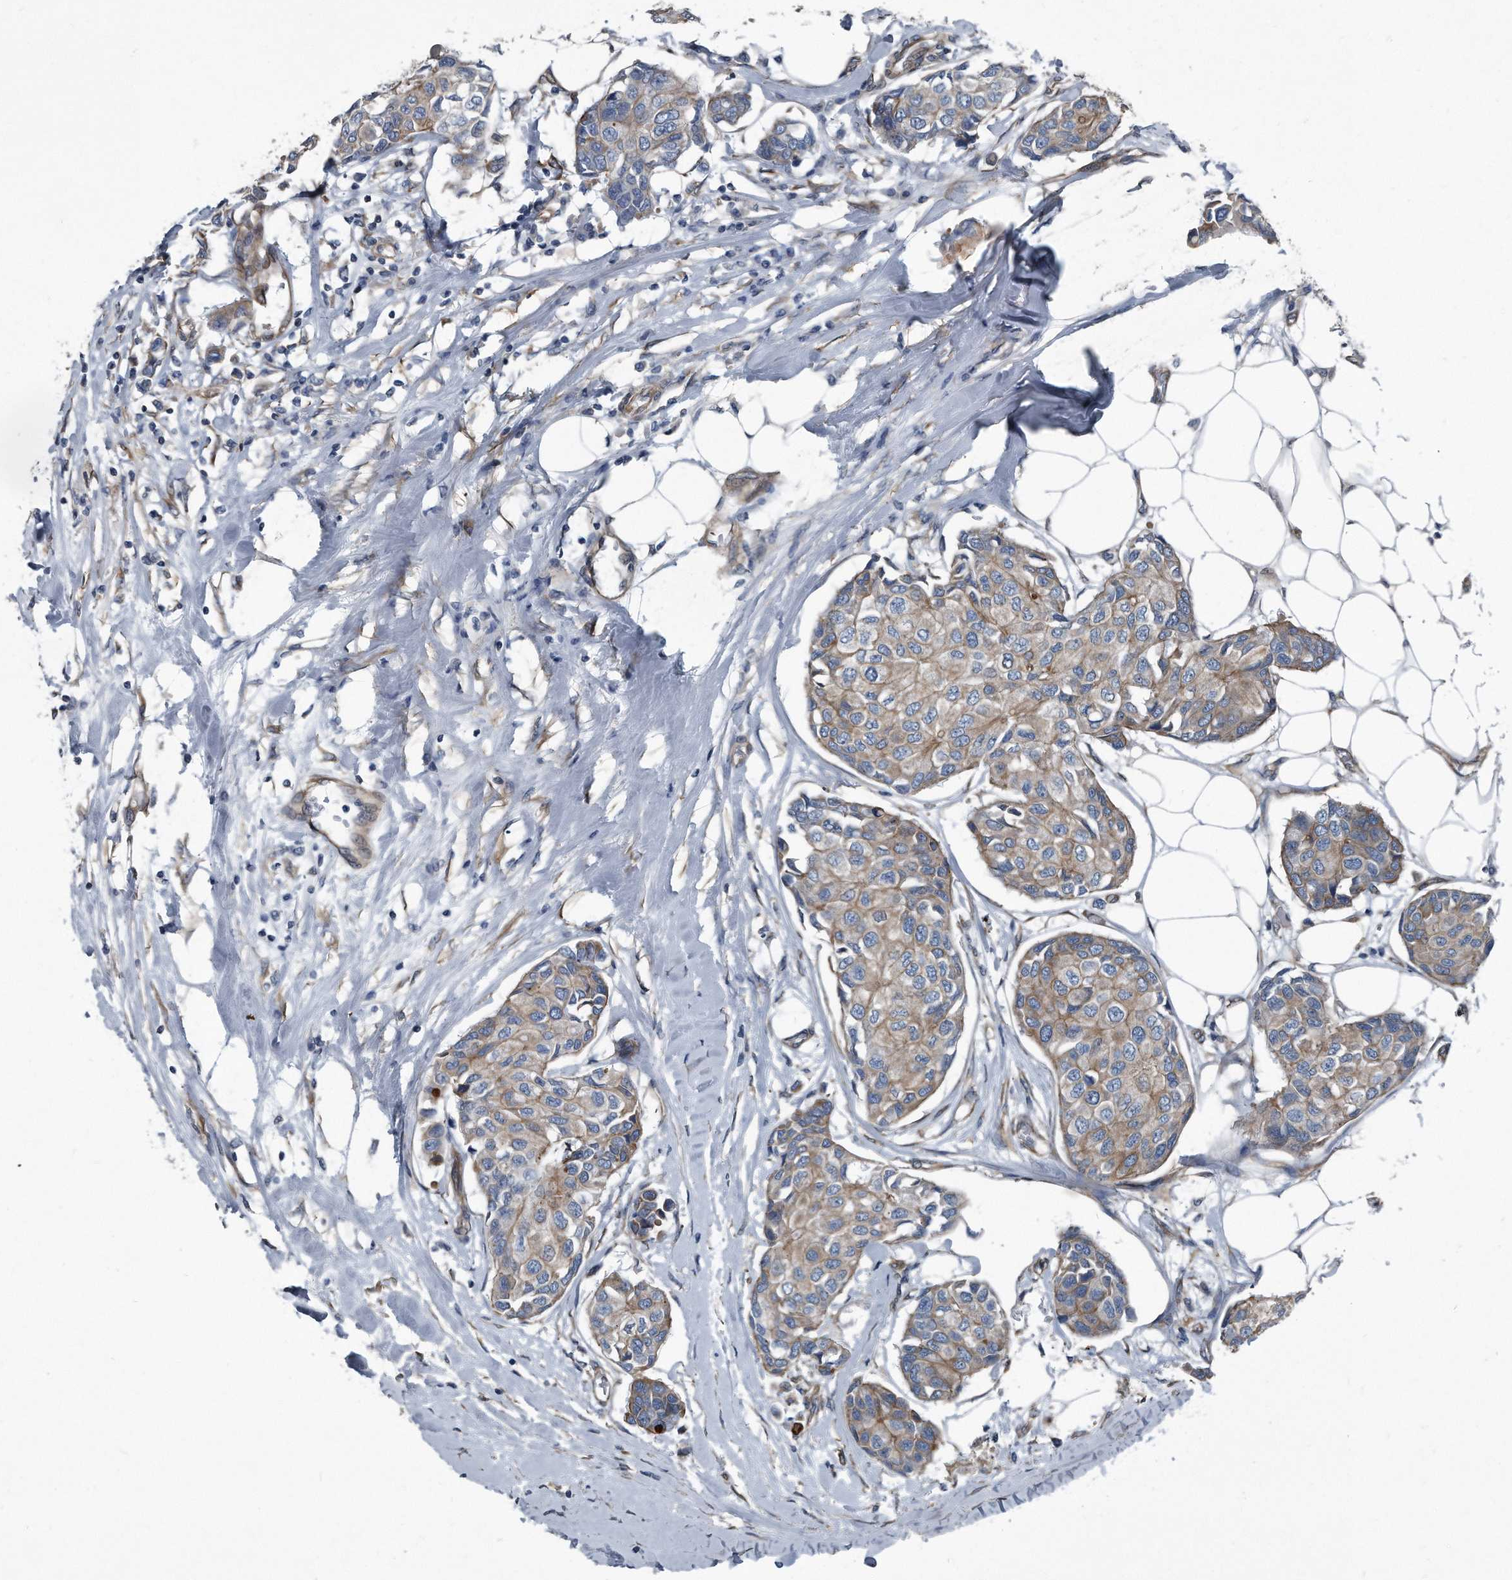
{"staining": {"intensity": "weak", "quantity": ">75%", "location": "cytoplasmic/membranous"}, "tissue": "breast cancer", "cell_type": "Tumor cells", "image_type": "cancer", "snomed": [{"axis": "morphology", "description": "Duct carcinoma"}, {"axis": "topography", "description": "Breast"}], "caption": "Protein analysis of breast cancer tissue exhibits weak cytoplasmic/membranous expression in about >75% of tumor cells.", "gene": "PLEC", "patient": {"sex": "female", "age": 80}}